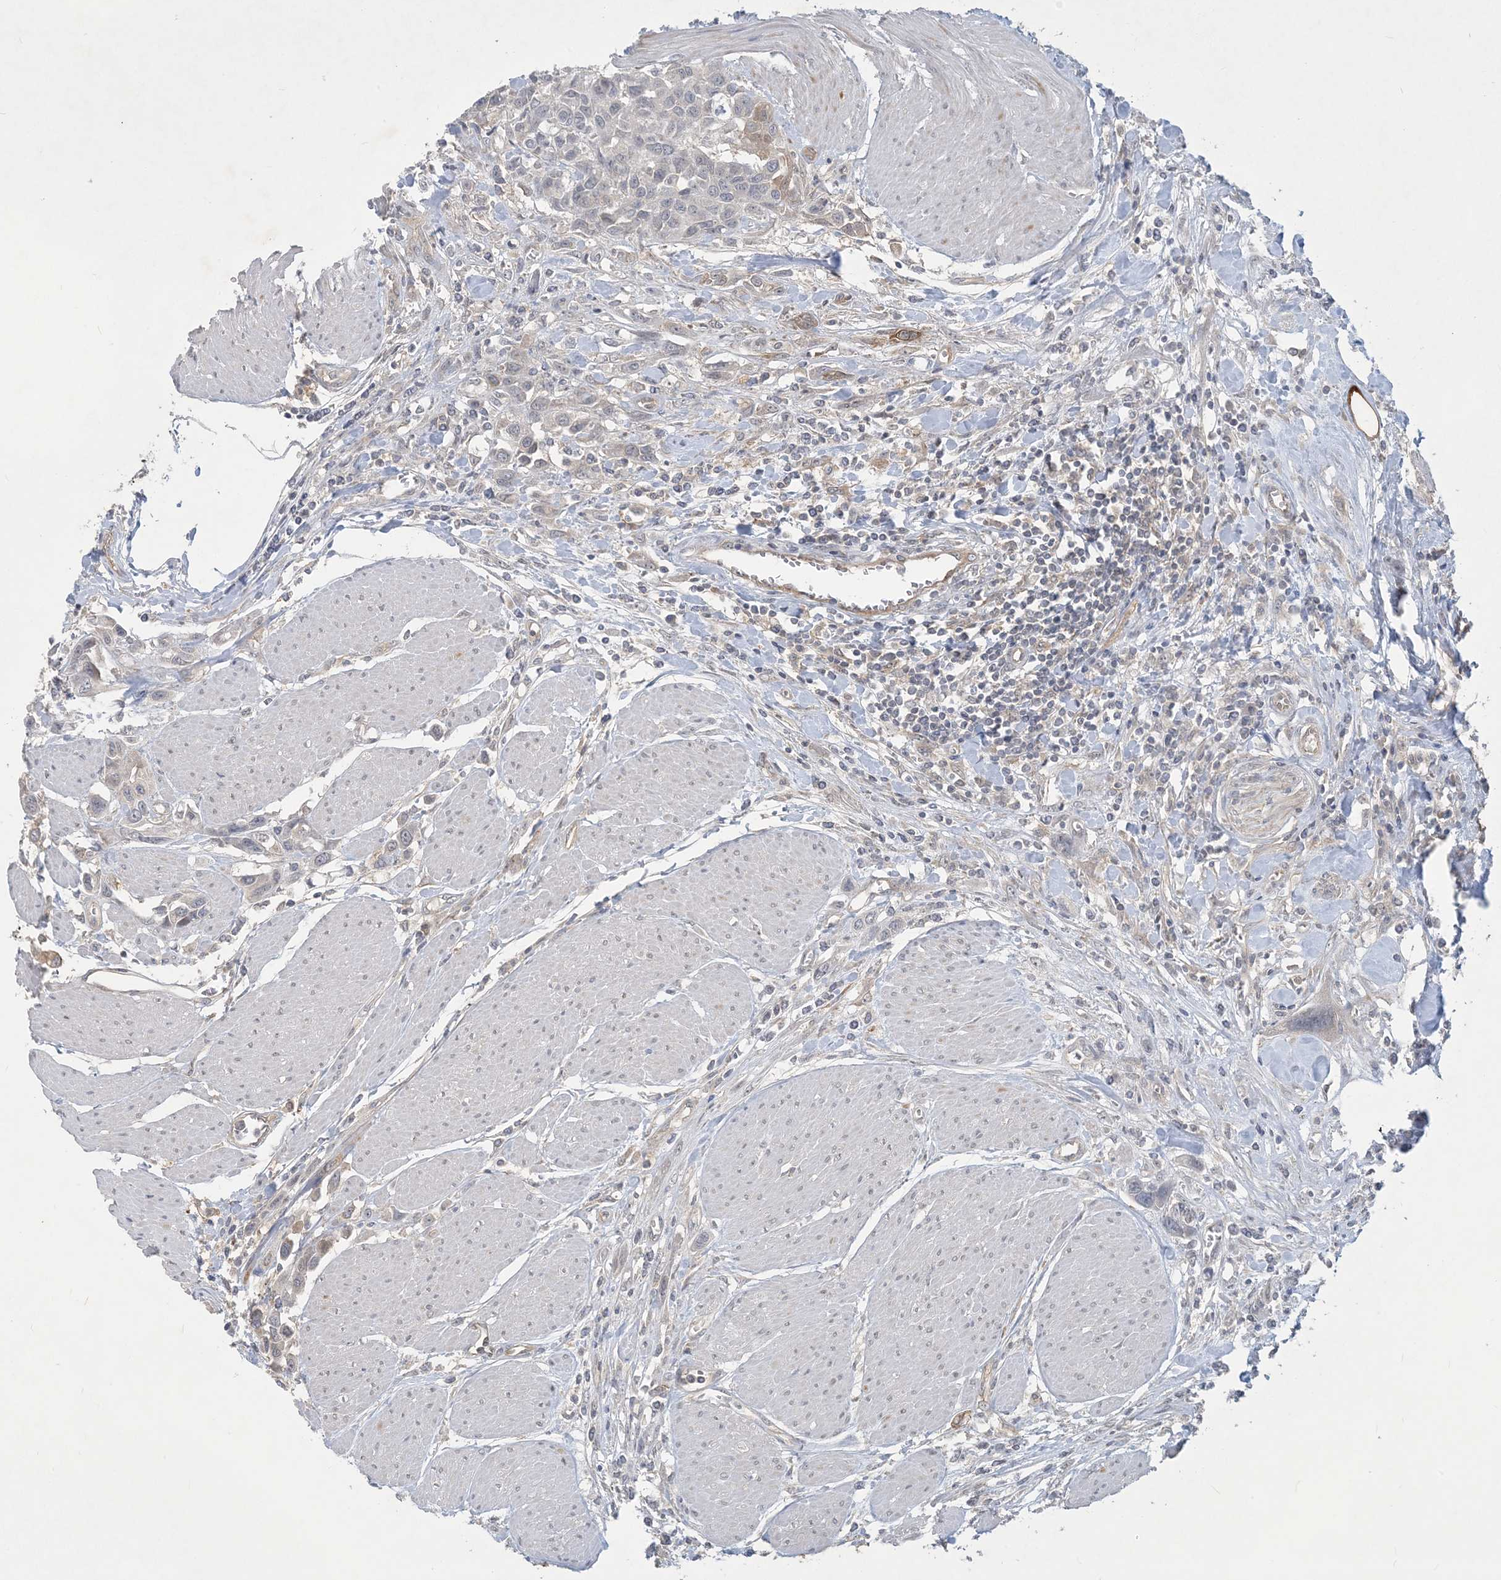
{"staining": {"intensity": "negative", "quantity": "none", "location": "none"}, "tissue": "urothelial cancer", "cell_type": "Tumor cells", "image_type": "cancer", "snomed": [{"axis": "morphology", "description": "Urothelial carcinoma, High grade"}, {"axis": "topography", "description": "Urinary bladder"}], "caption": "A high-resolution histopathology image shows immunohistochemistry staining of urothelial cancer, which shows no significant expression in tumor cells. Nuclei are stained in blue.", "gene": "CDS1", "patient": {"sex": "male", "age": 50}}